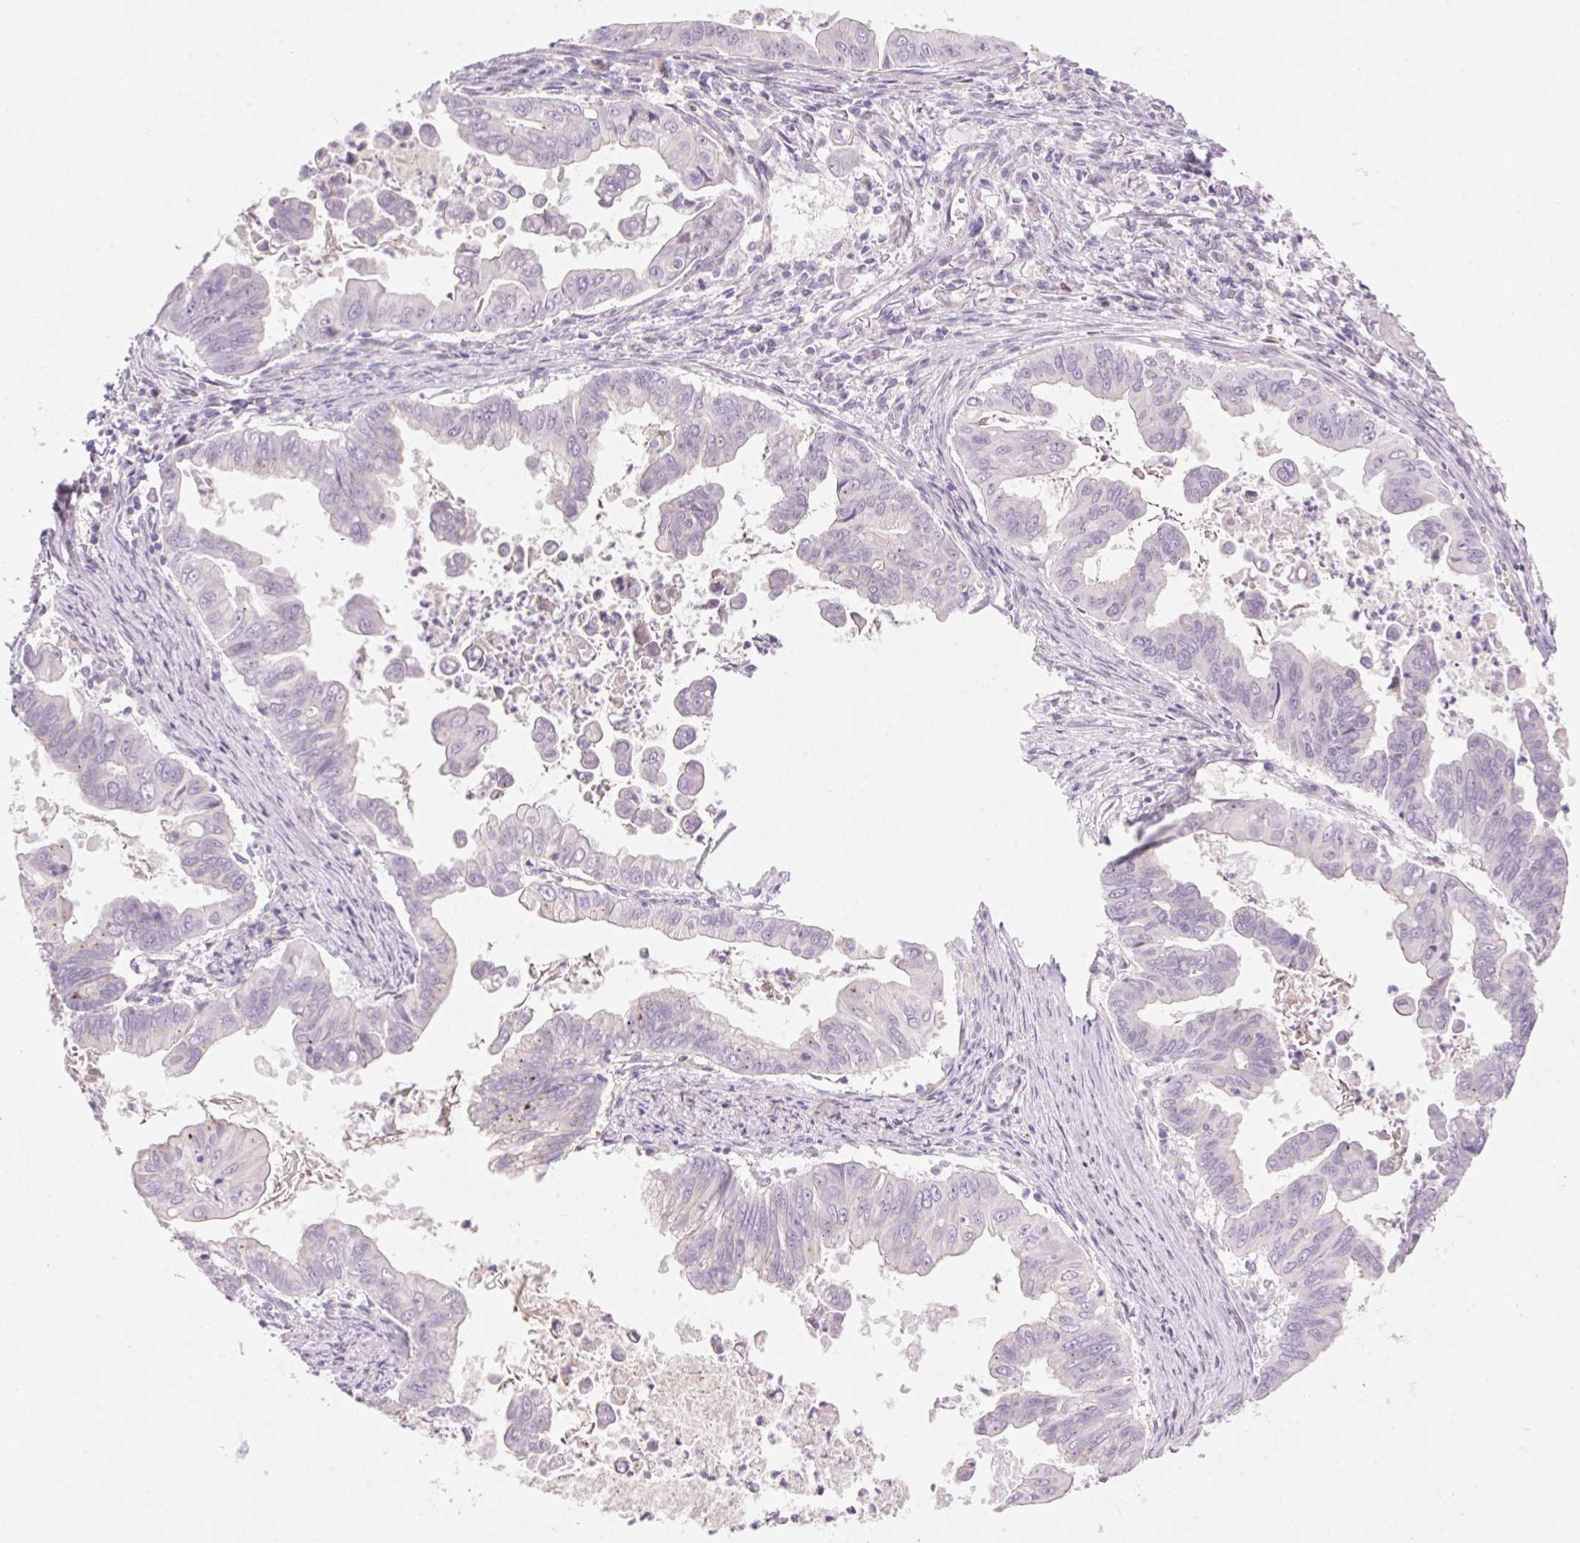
{"staining": {"intensity": "negative", "quantity": "none", "location": "none"}, "tissue": "stomach cancer", "cell_type": "Tumor cells", "image_type": "cancer", "snomed": [{"axis": "morphology", "description": "Adenocarcinoma, NOS"}, {"axis": "topography", "description": "Stomach, upper"}], "caption": "This is an immunohistochemistry (IHC) micrograph of human adenocarcinoma (stomach). There is no positivity in tumor cells.", "gene": "TEKT1", "patient": {"sex": "male", "age": 80}}